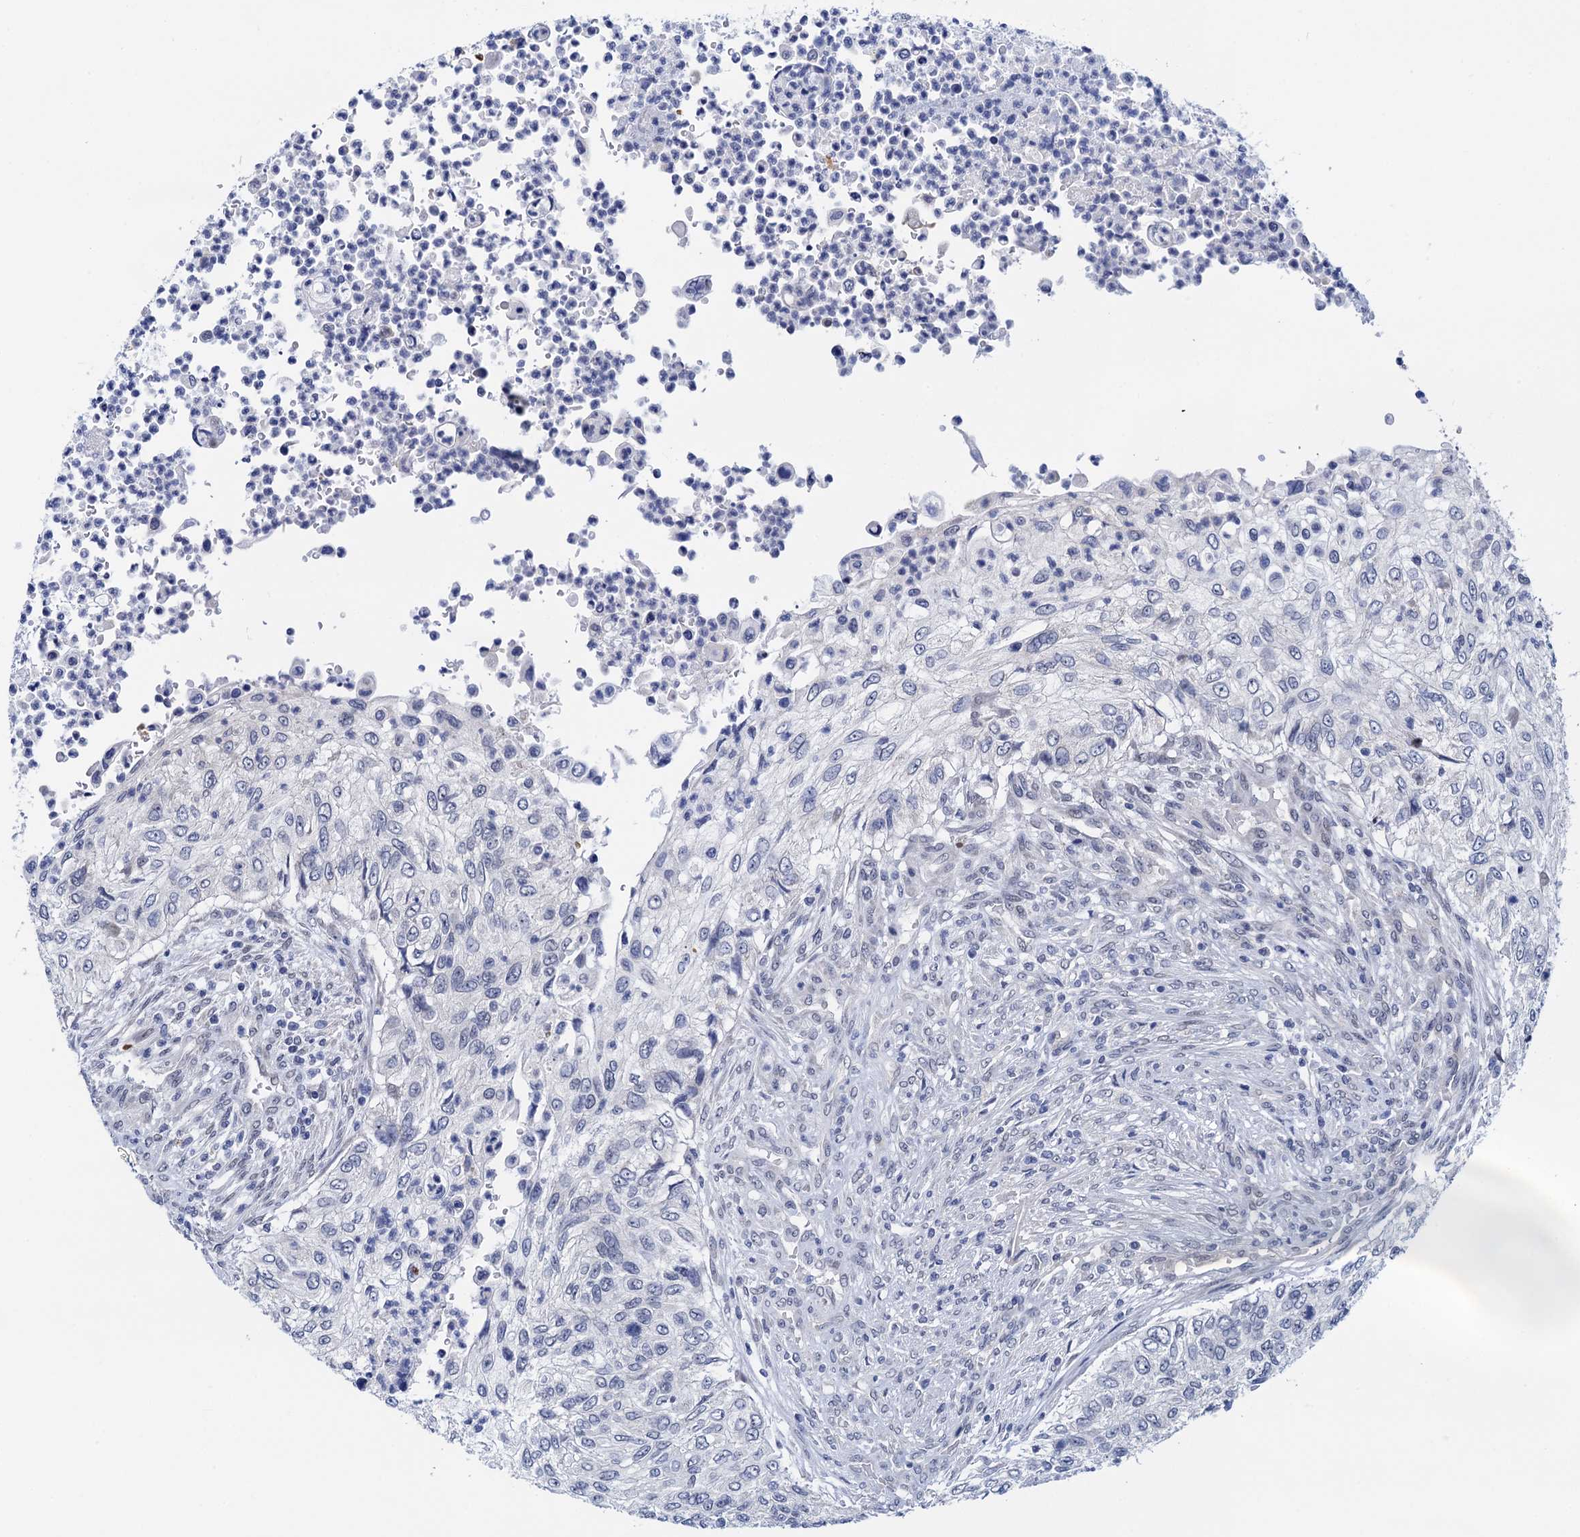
{"staining": {"intensity": "negative", "quantity": "none", "location": "none"}, "tissue": "urothelial cancer", "cell_type": "Tumor cells", "image_type": "cancer", "snomed": [{"axis": "morphology", "description": "Urothelial carcinoma, High grade"}, {"axis": "topography", "description": "Urinary bladder"}], "caption": "Immunohistochemistry (IHC) photomicrograph of neoplastic tissue: human urothelial carcinoma (high-grade) stained with DAB reveals no significant protein positivity in tumor cells.", "gene": "C16orf87", "patient": {"sex": "female", "age": 60}}